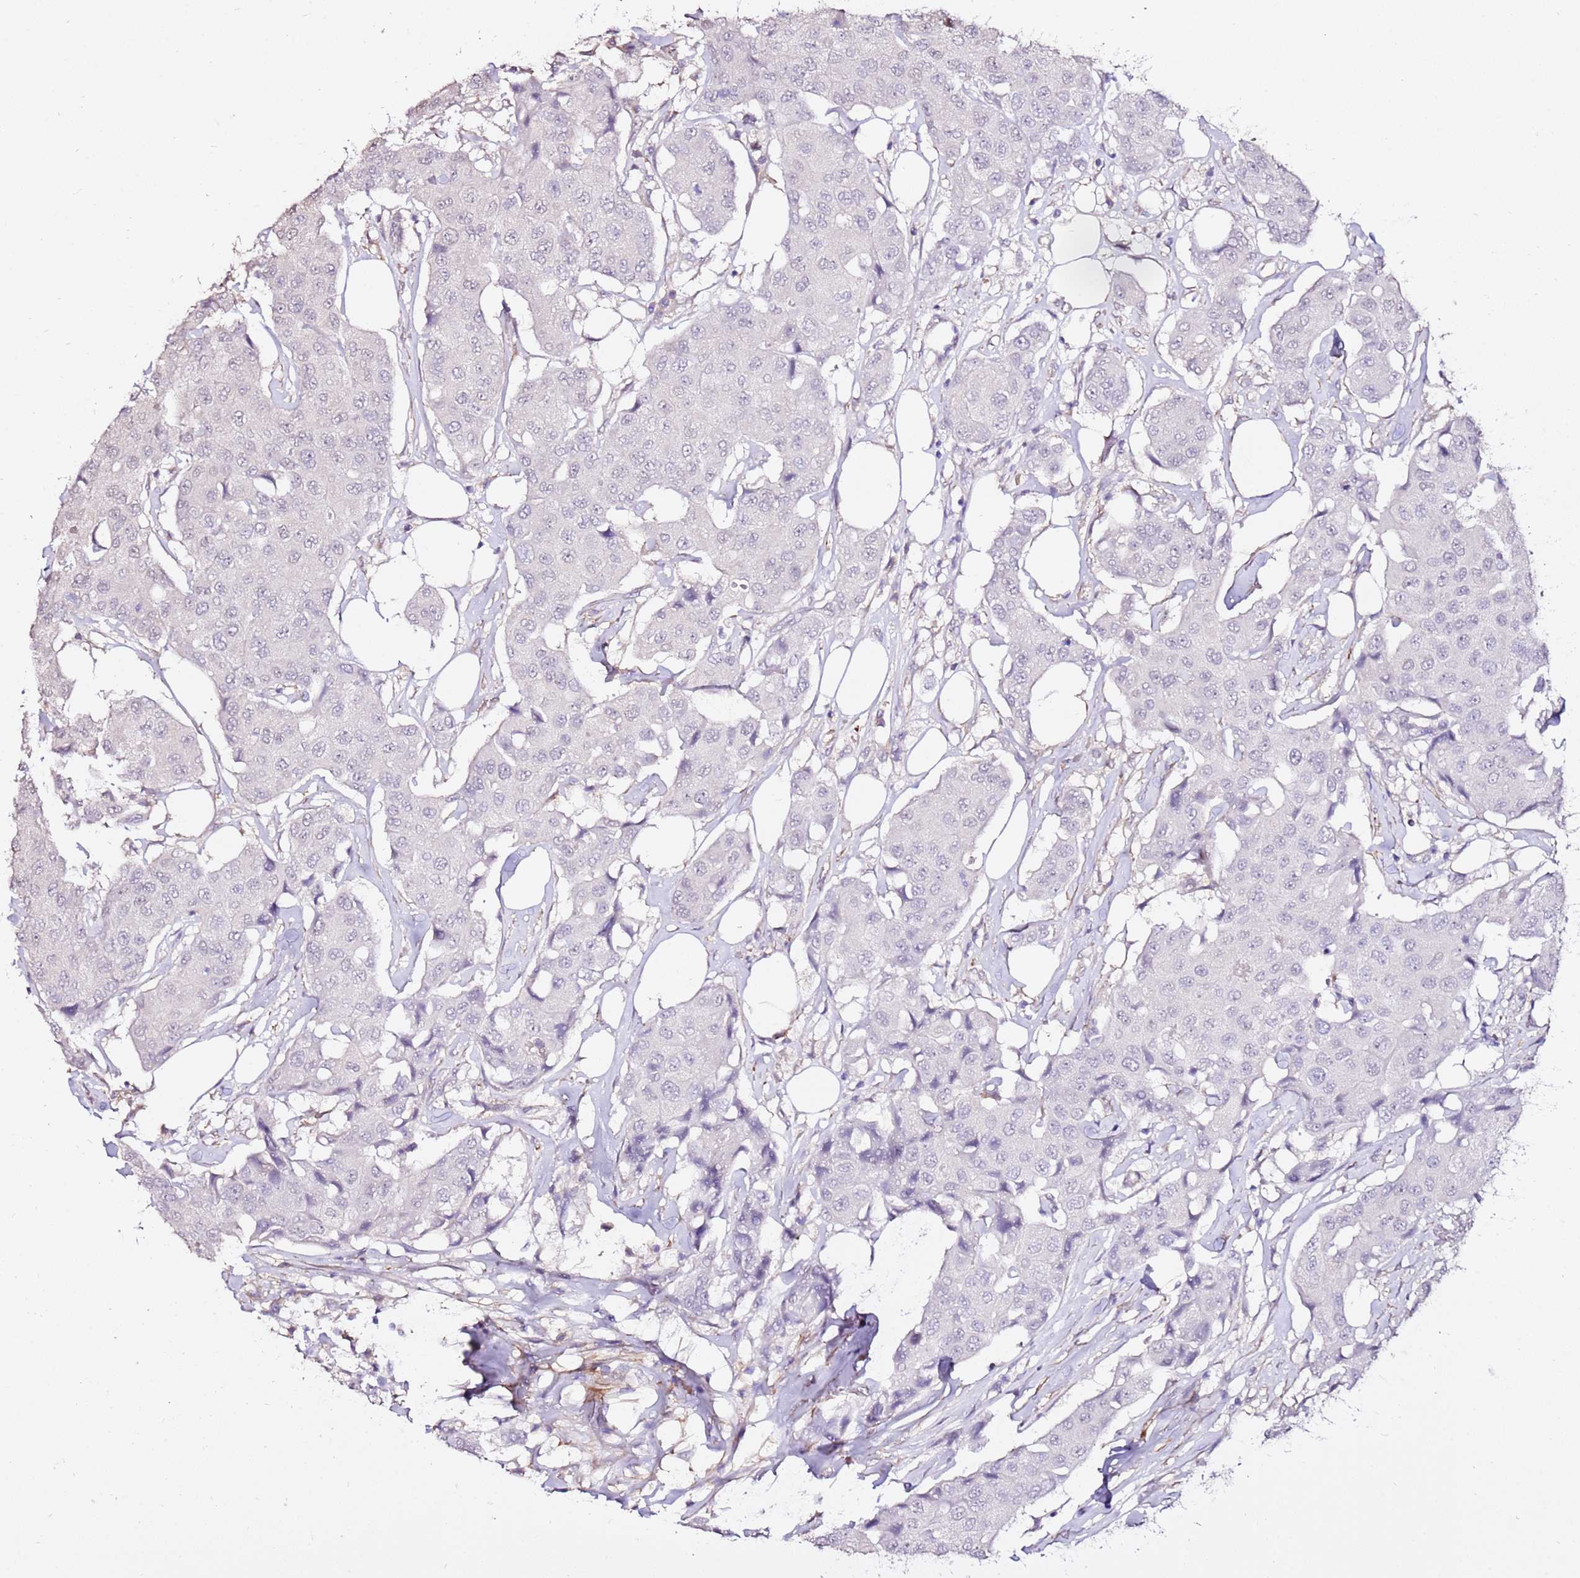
{"staining": {"intensity": "negative", "quantity": "none", "location": "none"}, "tissue": "breast cancer", "cell_type": "Tumor cells", "image_type": "cancer", "snomed": [{"axis": "morphology", "description": "Duct carcinoma"}, {"axis": "topography", "description": "Breast"}], "caption": "Tumor cells are negative for protein expression in human breast cancer. (DAB (3,3'-diaminobenzidine) immunohistochemistry (IHC), high magnification).", "gene": "ART5", "patient": {"sex": "female", "age": 80}}